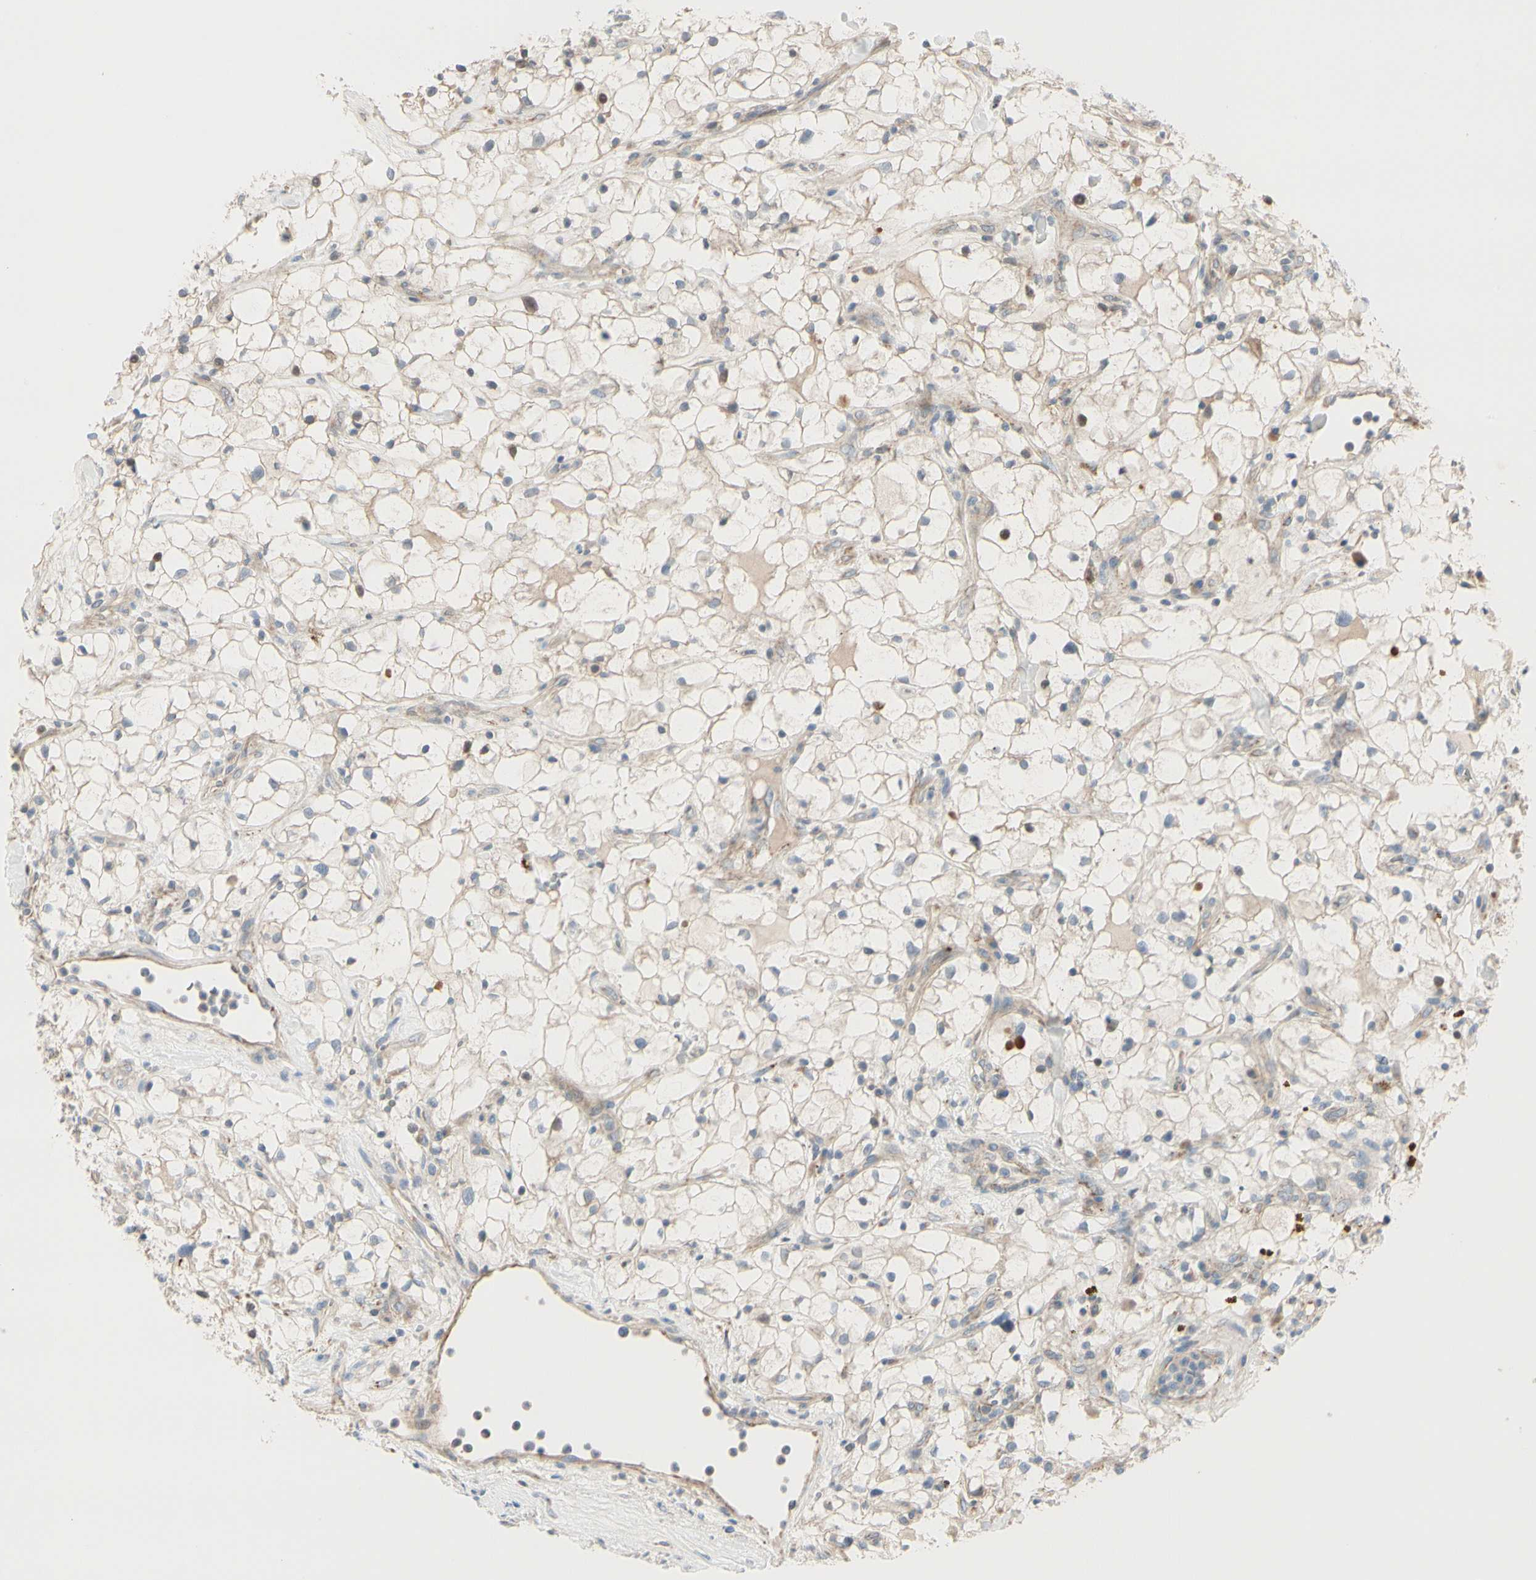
{"staining": {"intensity": "weak", "quantity": ">75%", "location": "cytoplasmic/membranous"}, "tissue": "renal cancer", "cell_type": "Tumor cells", "image_type": "cancer", "snomed": [{"axis": "morphology", "description": "Adenocarcinoma, NOS"}, {"axis": "topography", "description": "Kidney"}], "caption": "An IHC histopathology image of tumor tissue is shown. Protein staining in brown labels weak cytoplasmic/membranous positivity in renal cancer within tumor cells.", "gene": "EPHA3", "patient": {"sex": "female", "age": 60}}